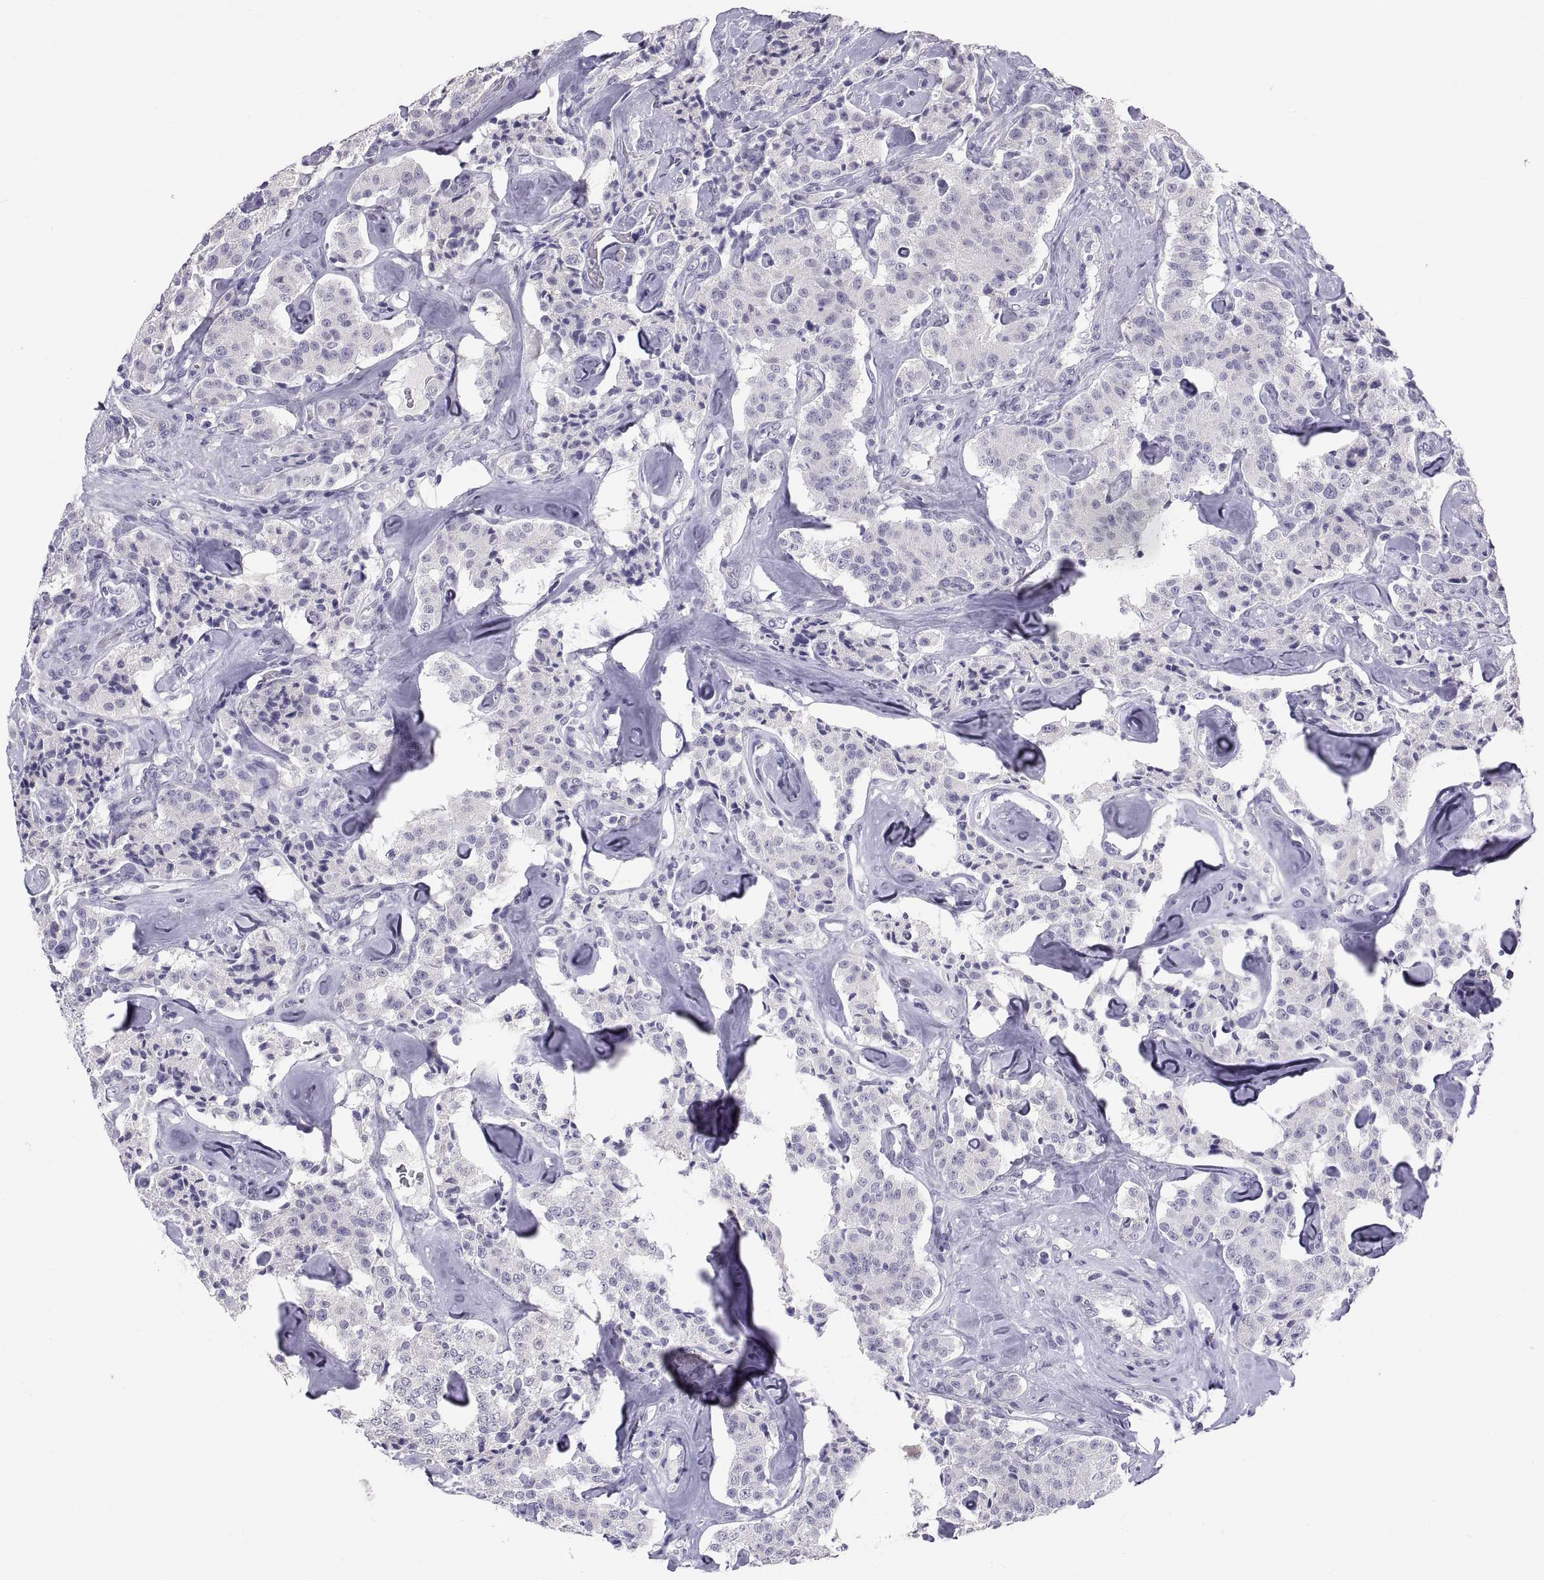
{"staining": {"intensity": "negative", "quantity": "none", "location": "none"}, "tissue": "carcinoid", "cell_type": "Tumor cells", "image_type": "cancer", "snomed": [{"axis": "morphology", "description": "Carcinoid, malignant, NOS"}, {"axis": "topography", "description": "Pancreas"}], "caption": "Histopathology image shows no significant protein positivity in tumor cells of carcinoid.", "gene": "TEX13A", "patient": {"sex": "male", "age": 41}}